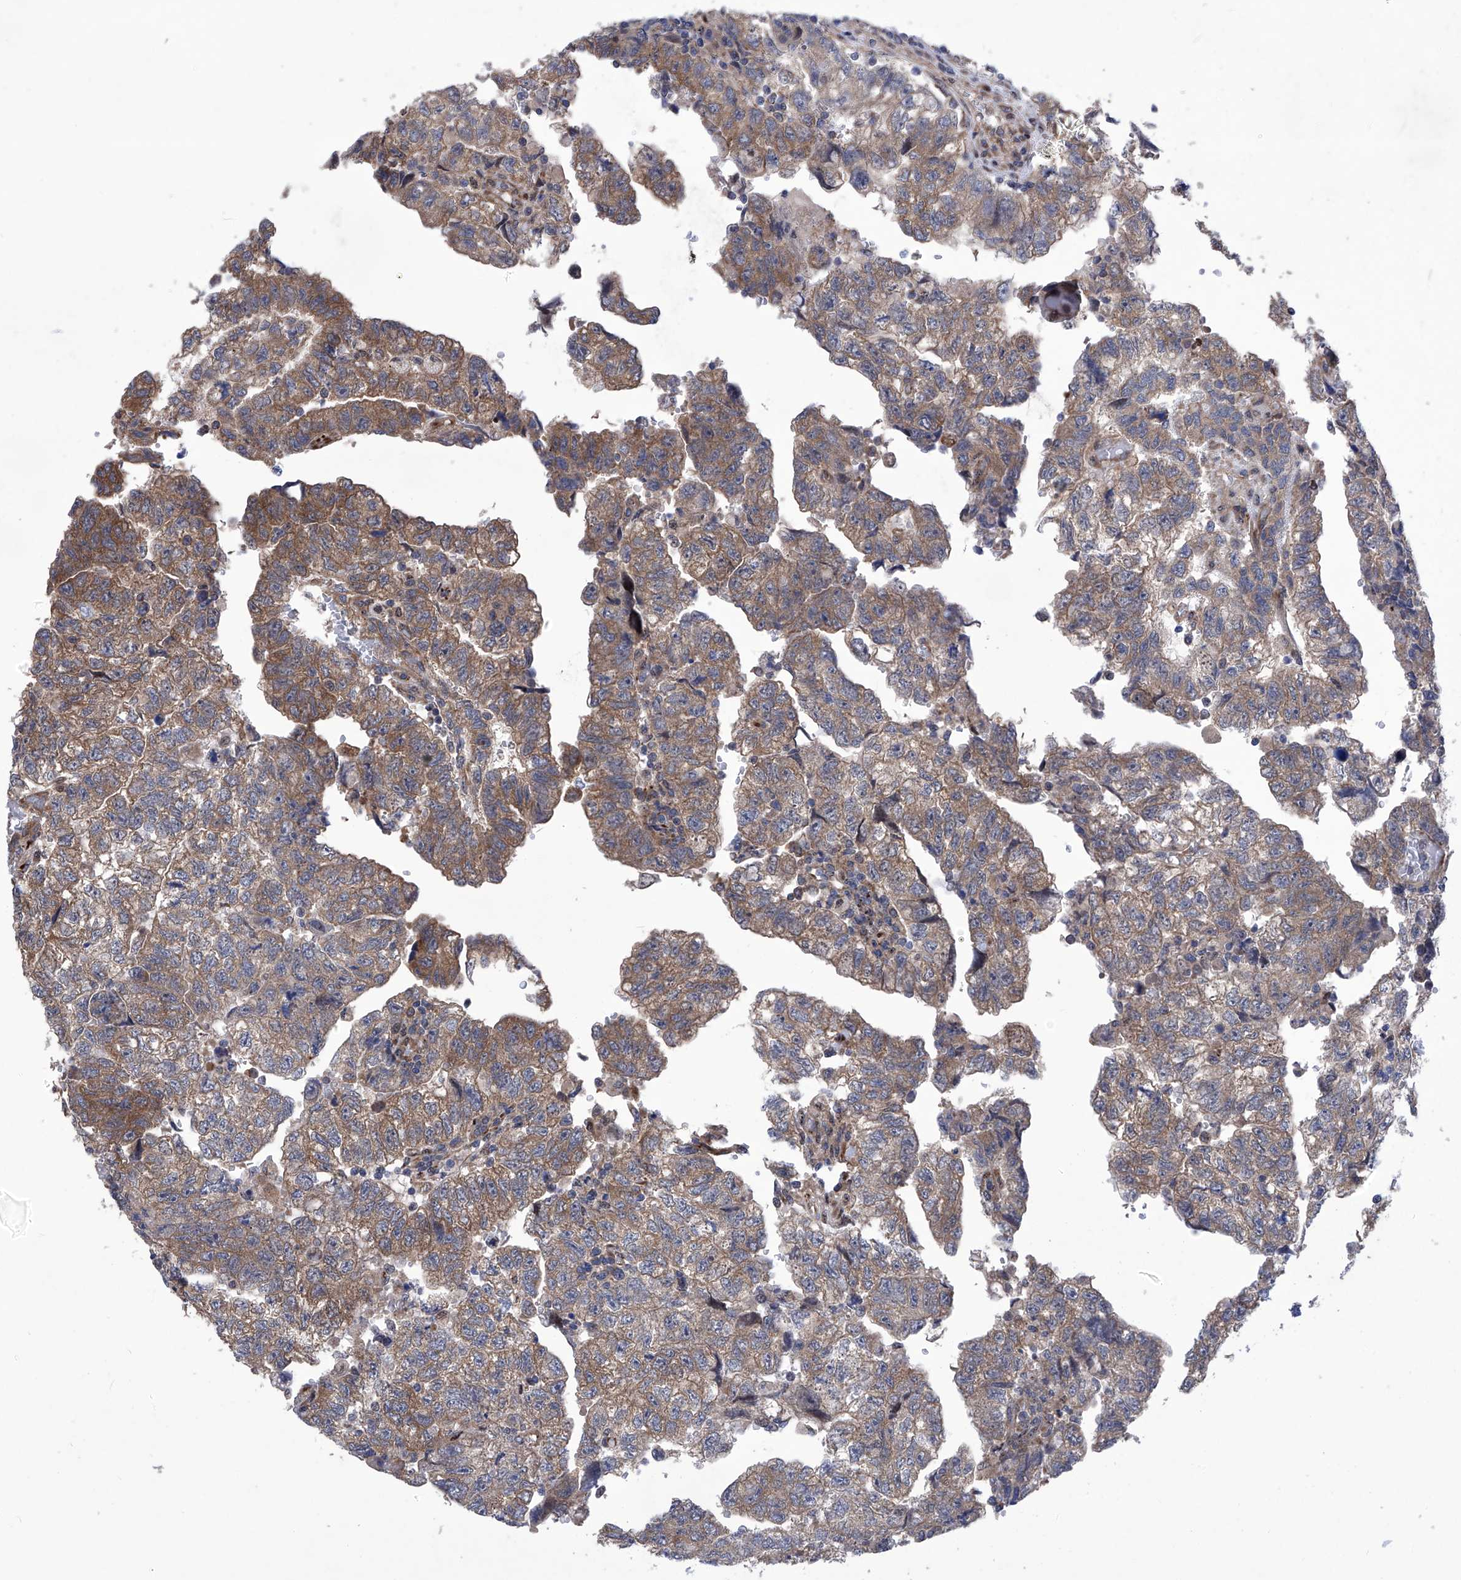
{"staining": {"intensity": "moderate", "quantity": ">75%", "location": "cytoplasmic/membranous"}, "tissue": "testis cancer", "cell_type": "Tumor cells", "image_type": "cancer", "snomed": [{"axis": "morphology", "description": "Carcinoma, Embryonal, NOS"}, {"axis": "topography", "description": "Testis"}], "caption": "DAB immunohistochemical staining of human testis embryonal carcinoma demonstrates moderate cytoplasmic/membranous protein positivity in approximately >75% of tumor cells.", "gene": "KTI12", "patient": {"sex": "male", "age": 36}}